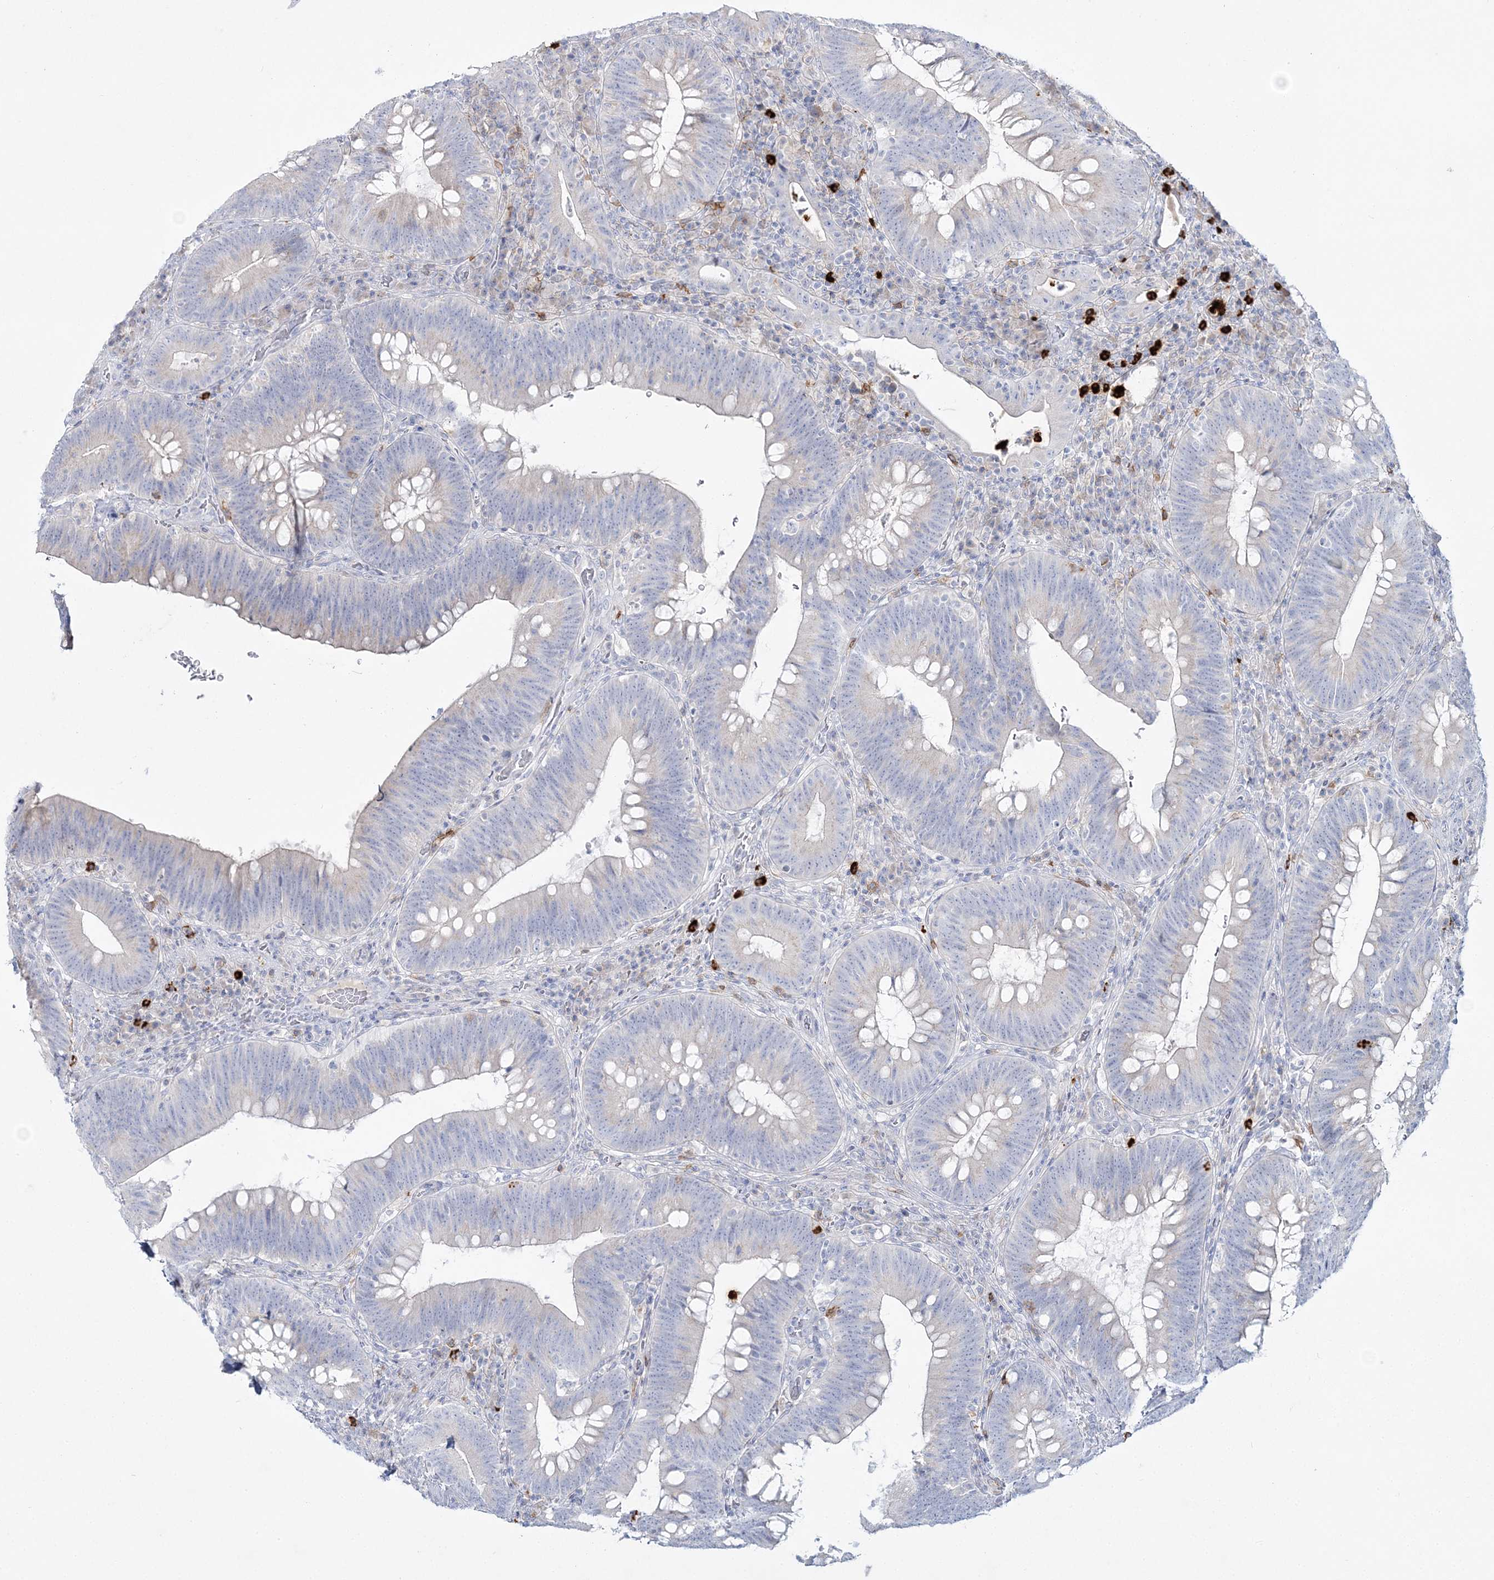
{"staining": {"intensity": "negative", "quantity": "none", "location": "none"}, "tissue": "colorectal cancer", "cell_type": "Tumor cells", "image_type": "cancer", "snomed": [{"axis": "morphology", "description": "Normal tissue, NOS"}, {"axis": "topography", "description": "Colon"}], "caption": "Immunohistochemistry photomicrograph of neoplastic tissue: colorectal cancer stained with DAB shows no significant protein expression in tumor cells.", "gene": "WDSUB1", "patient": {"sex": "female", "age": 82}}